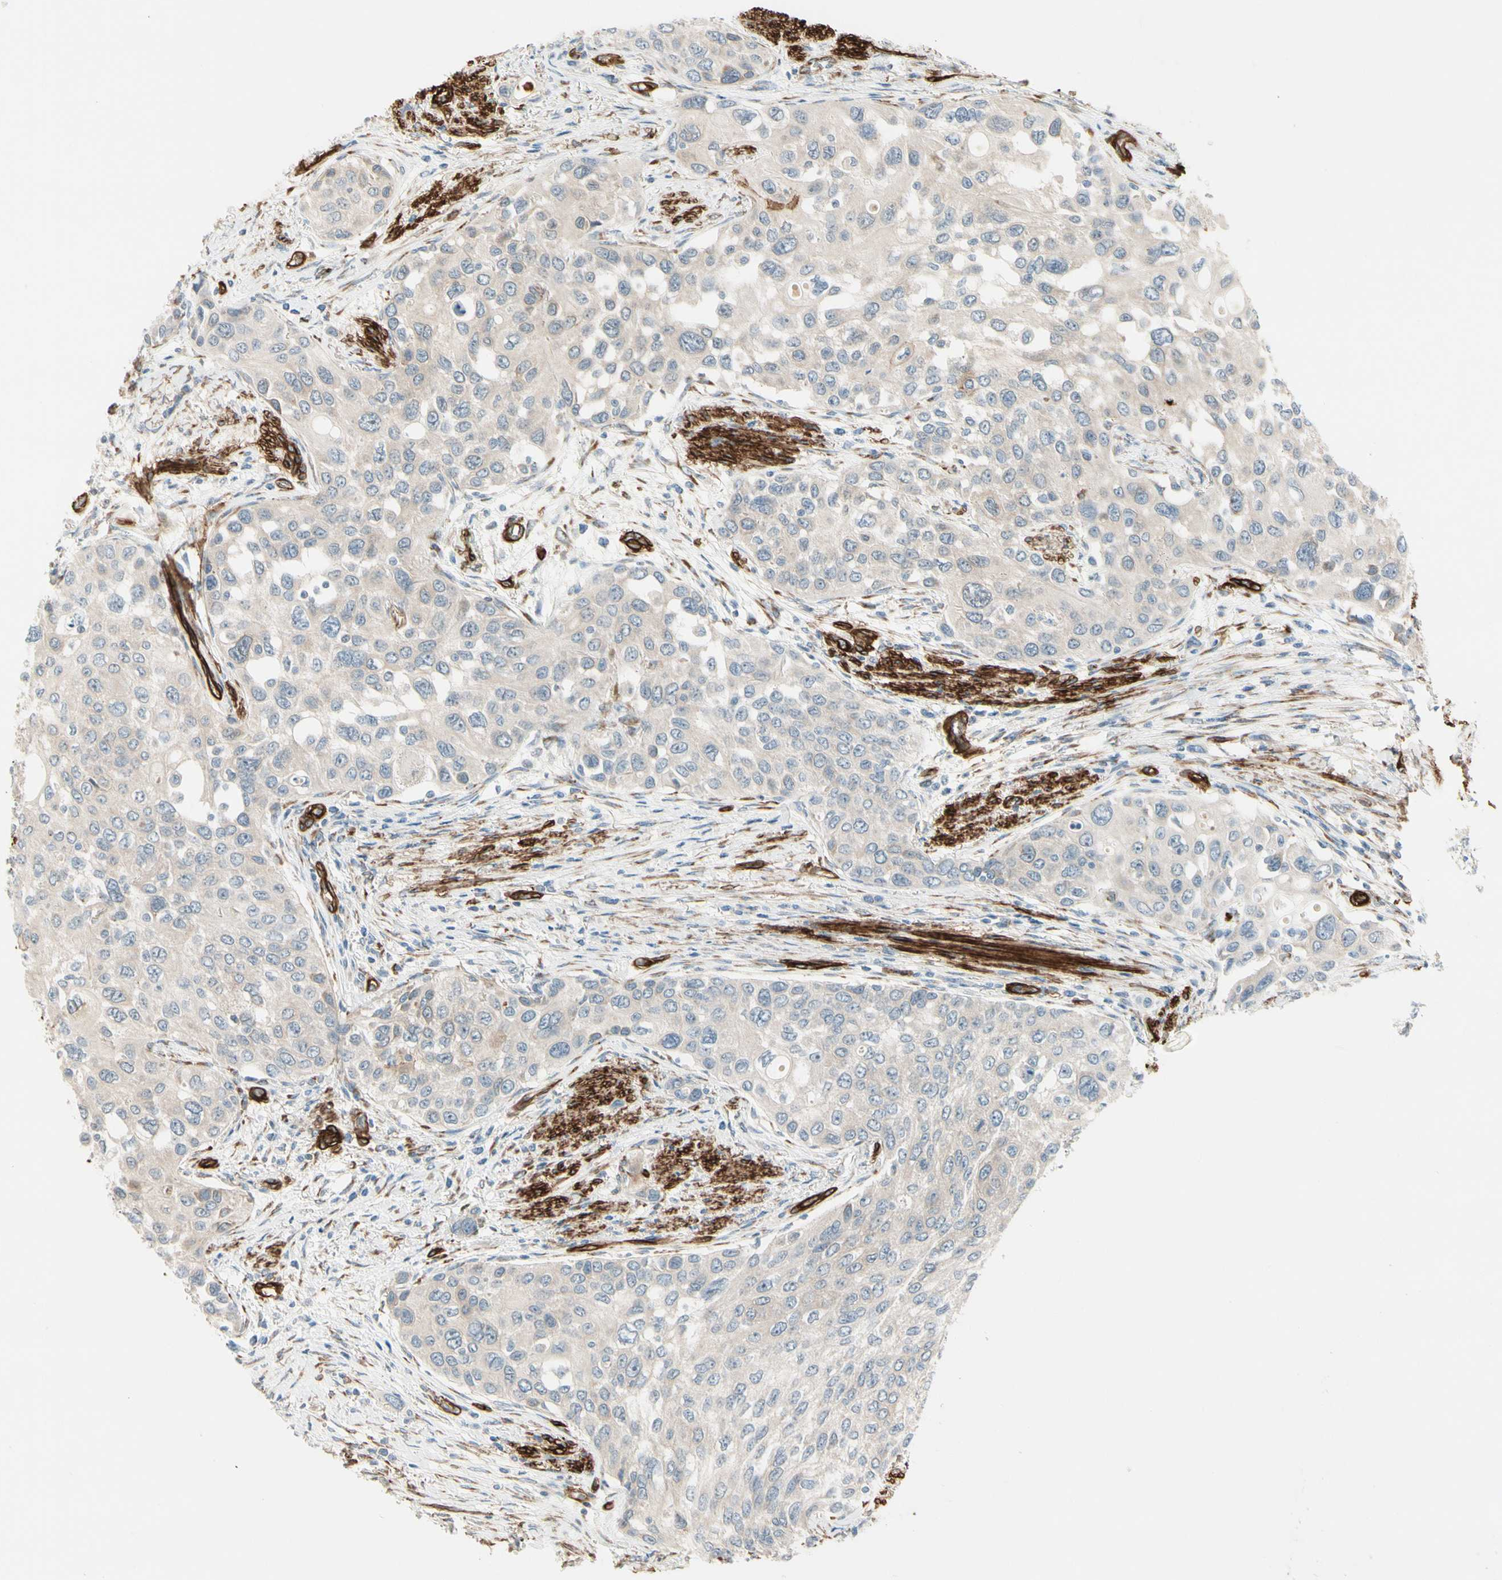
{"staining": {"intensity": "negative", "quantity": "none", "location": "none"}, "tissue": "urothelial cancer", "cell_type": "Tumor cells", "image_type": "cancer", "snomed": [{"axis": "morphology", "description": "Urothelial carcinoma, High grade"}, {"axis": "topography", "description": "Urinary bladder"}], "caption": "The immunohistochemistry histopathology image has no significant expression in tumor cells of urothelial cancer tissue.", "gene": "MCAM", "patient": {"sex": "female", "age": 56}}